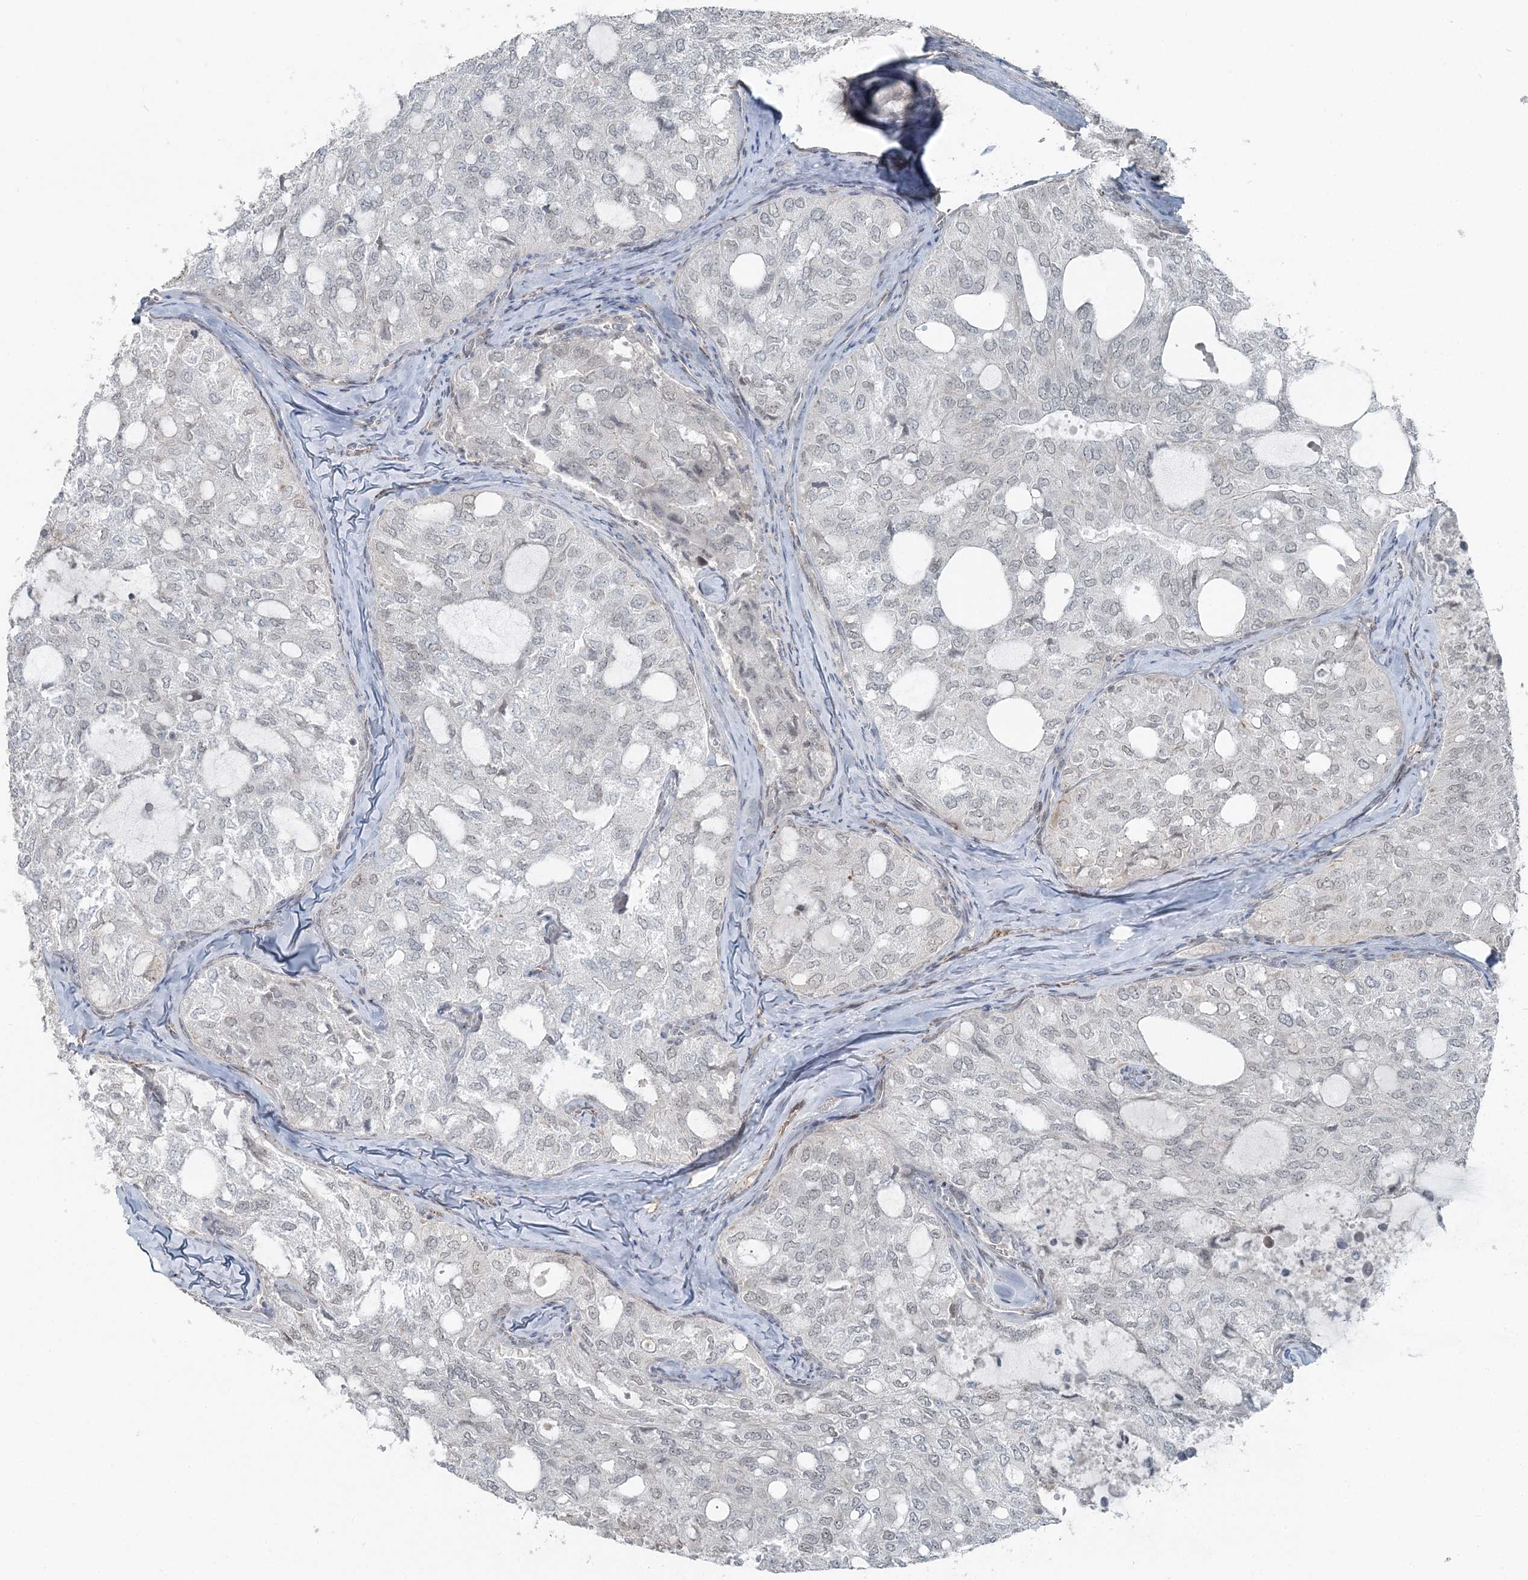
{"staining": {"intensity": "negative", "quantity": "none", "location": "none"}, "tissue": "thyroid cancer", "cell_type": "Tumor cells", "image_type": "cancer", "snomed": [{"axis": "morphology", "description": "Follicular adenoma carcinoma, NOS"}, {"axis": "topography", "description": "Thyroid gland"}], "caption": "DAB immunohistochemical staining of human follicular adenoma carcinoma (thyroid) exhibits no significant expression in tumor cells.", "gene": "FBXL17", "patient": {"sex": "male", "age": 75}}